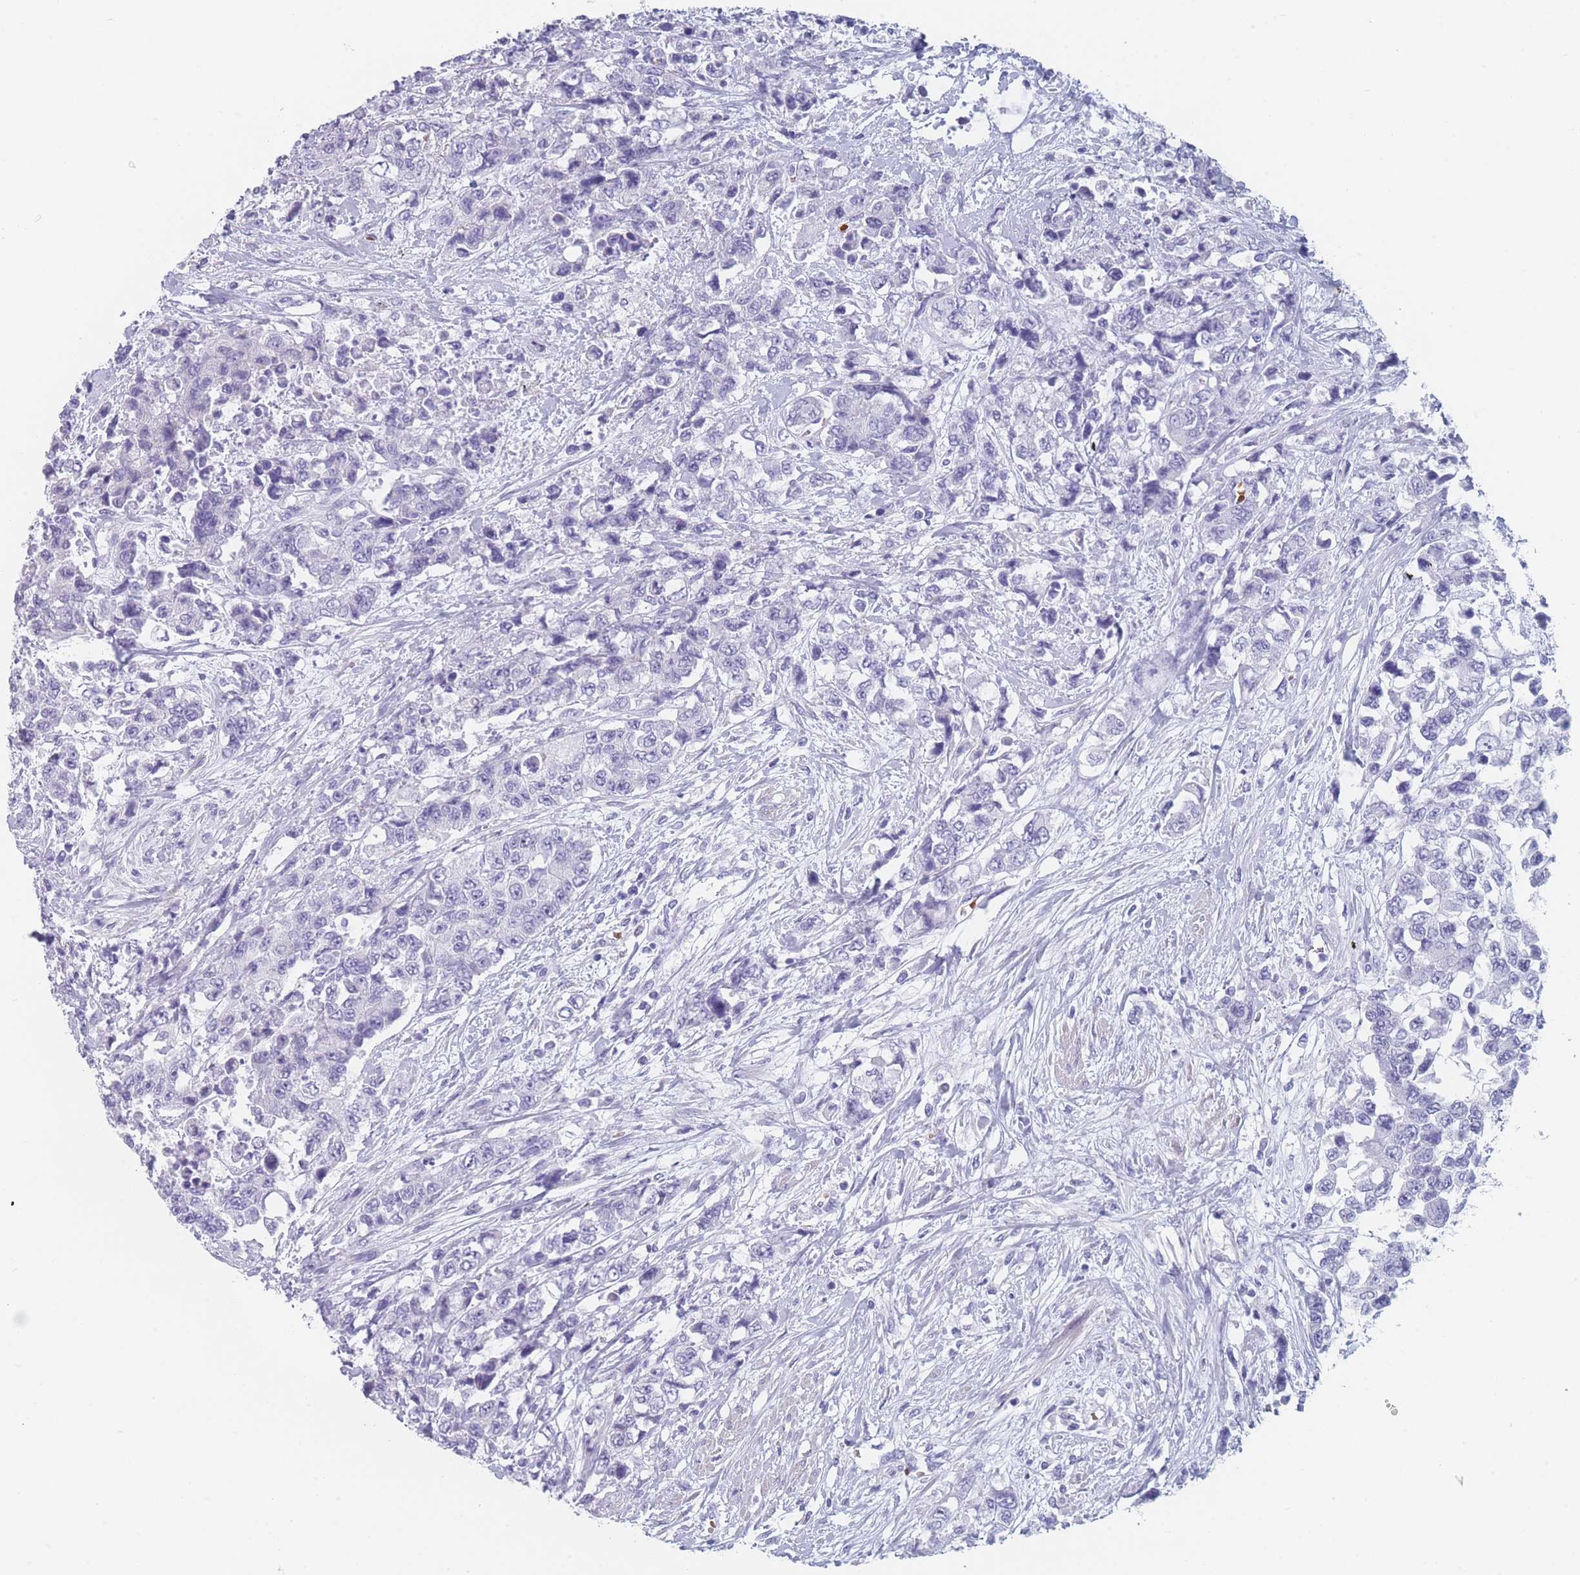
{"staining": {"intensity": "negative", "quantity": "none", "location": "none"}, "tissue": "urothelial cancer", "cell_type": "Tumor cells", "image_type": "cancer", "snomed": [{"axis": "morphology", "description": "Urothelial carcinoma, High grade"}, {"axis": "topography", "description": "Urinary bladder"}], "caption": "Image shows no significant protein positivity in tumor cells of urothelial cancer.", "gene": "OR5D16", "patient": {"sex": "female", "age": 78}}